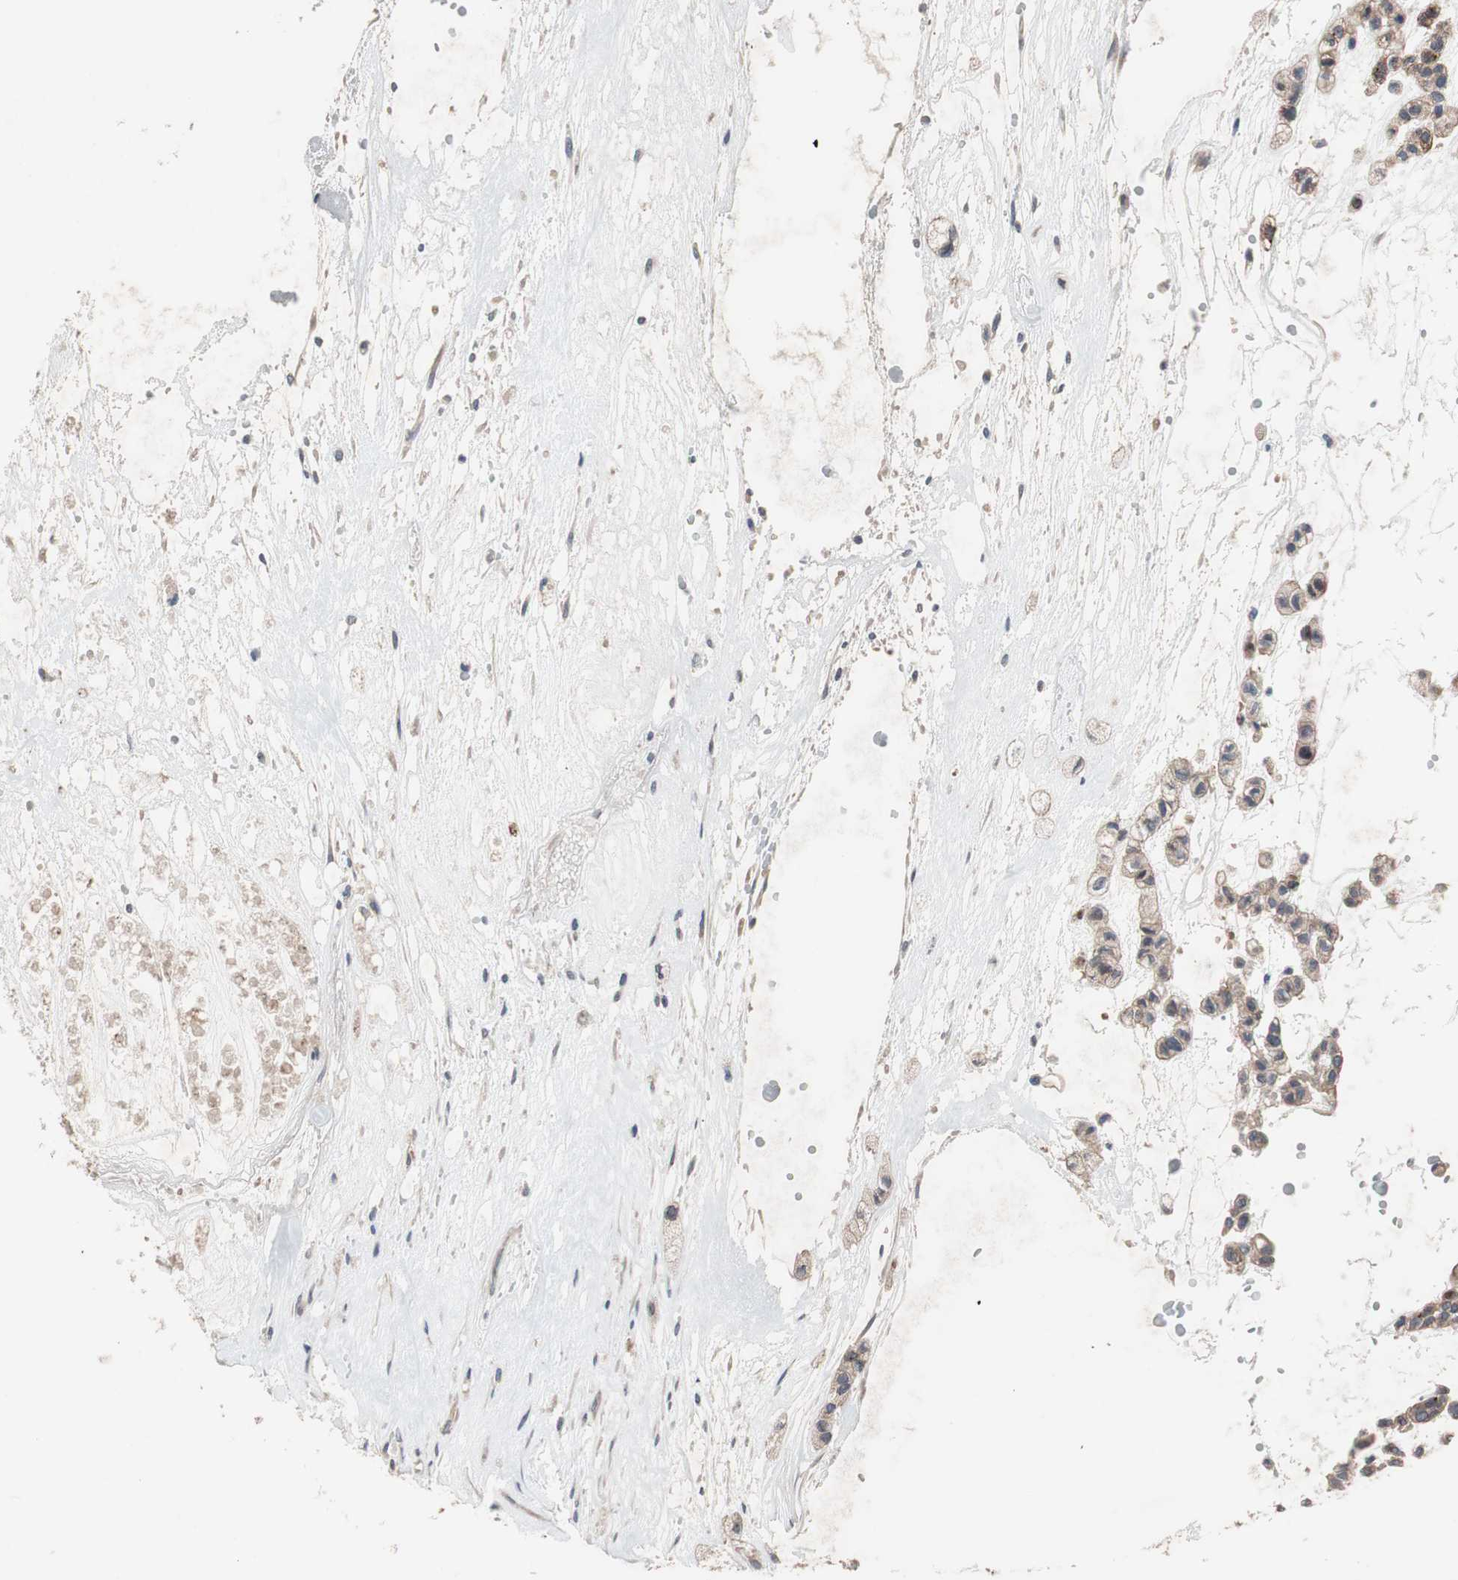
{"staining": {"intensity": "weak", "quantity": ">75%", "location": "cytoplasmic/membranous"}, "tissue": "head and neck cancer", "cell_type": "Tumor cells", "image_type": "cancer", "snomed": [{"axis": "morphology", "description": "Adenocarcinoma, NOS"}, {"axis": "morphology", "description": "Adenoma, NOS"}, {"axis": "topography", "description": "Head-Neck"}], "caption": "Immunohistochemistry (IHC) (DAB) staining of head and neck cancer exhibits weak cytoplasmic/membranous protein expression in about >75% of tumor cells.", "gene": "OAZ1", "patient": {"sex": "female", "age": 55}}